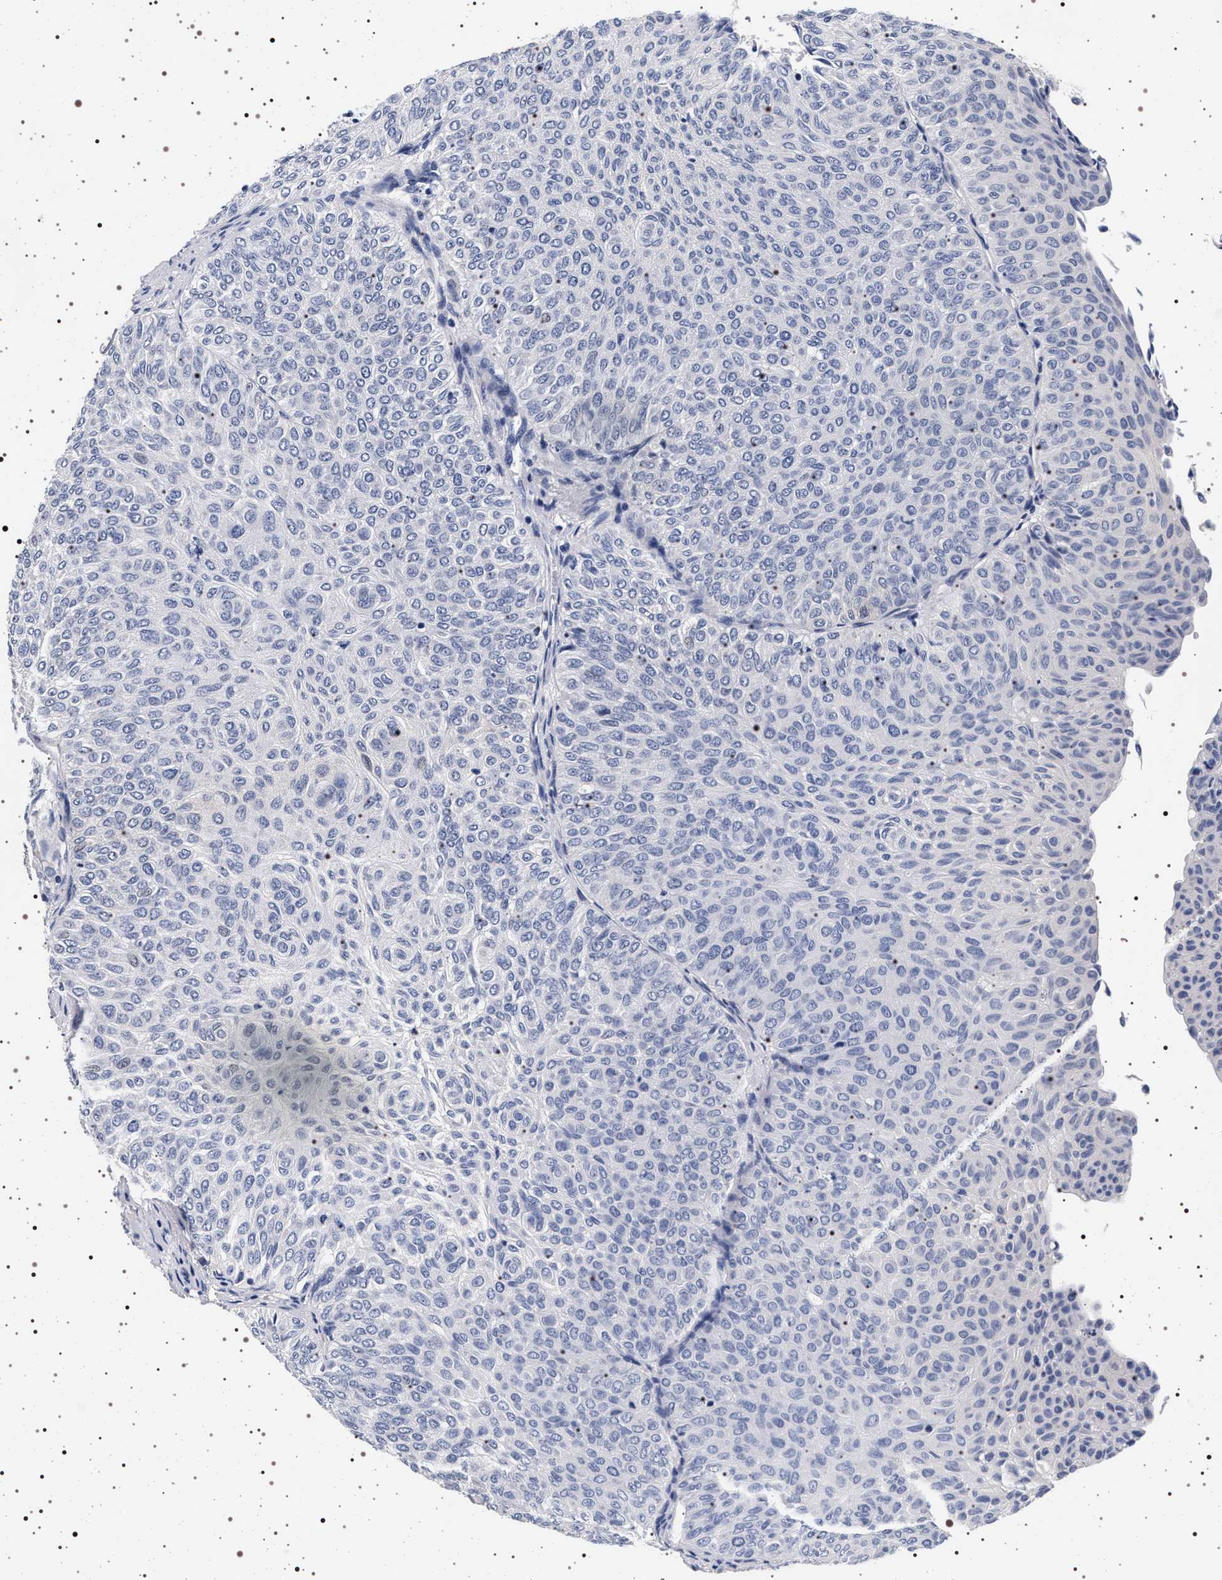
{"staining": {"intensity": "negative", "quantity": "none", "location": "none"}, "tissue": "urothelial cancer", "cell_type": "Tumor cells", "image_type": "cancer", "snomed": [{"axis": "morphology", "description": "Urothelial carcinoma, Low grade"}, {"axis": "topography", "description": "Urinary bladder"}], "caption": "This micrograph is of urothelial cancer stained with IHC to label a protein in brown with the nuclei are counter-stained blue. There is no staining in tumor cells.", "gene": "MAPK10", "patient": {"sex": "male", "age": 78}}